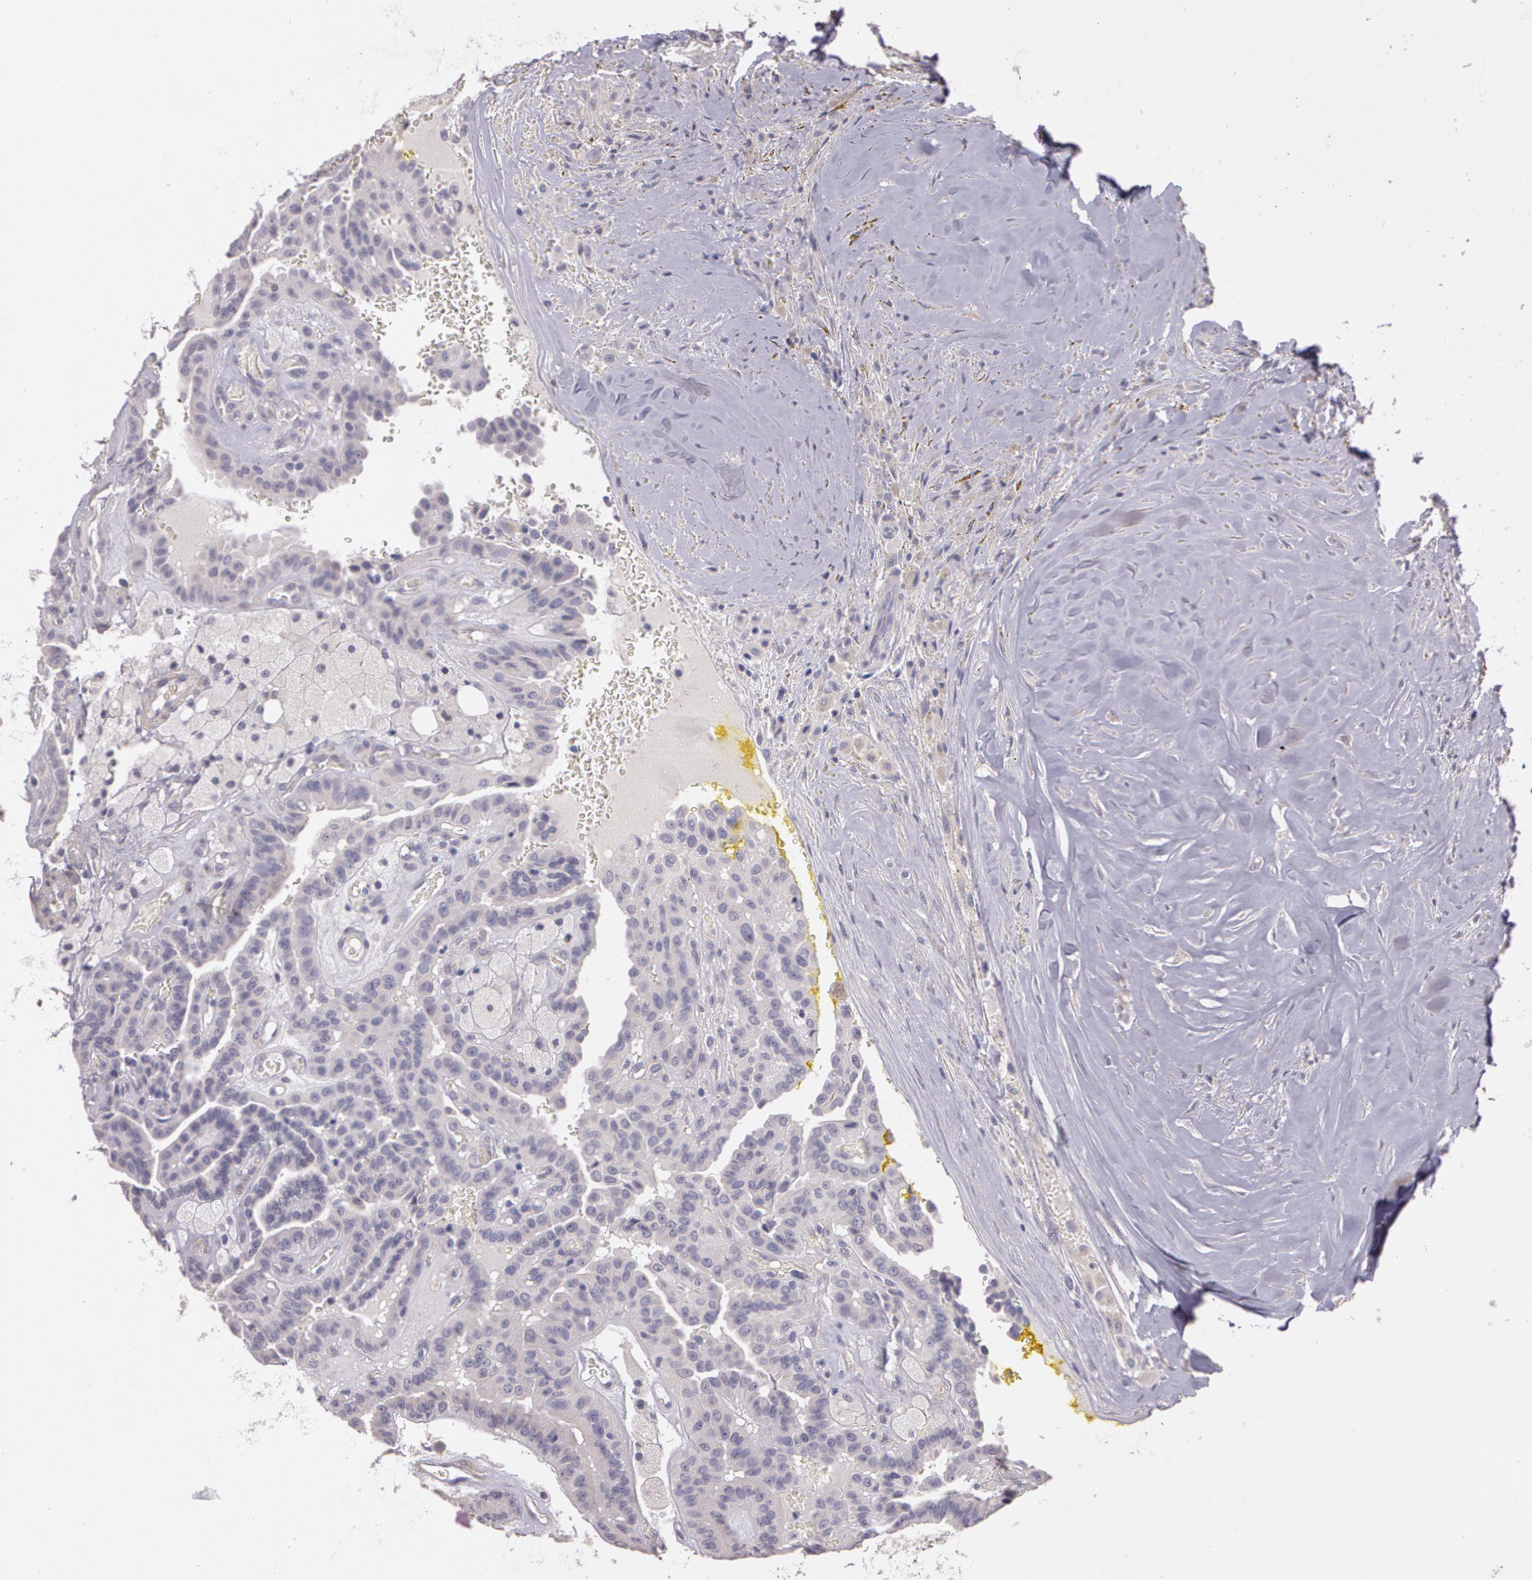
{"staining": {"intensity": "negative", "quantity": "none", "location": "none"}, "tissue": "thyroid cancer", "cell_type": "Tumor cells", "image_type": "cancer", "snomed": [{"axis": "morphology", "description": "Papillary adenocarcinoma, NOS"}, {"axis": "topography", "description": "Thyroid gland"}], "caption": "Immunohistochemical staining of human papillary adenocarcinoma (thyroid) displays no significant staining in tumor cells.", "gene": "G2E3", "patient": {"sex": "male", "age": 87}}